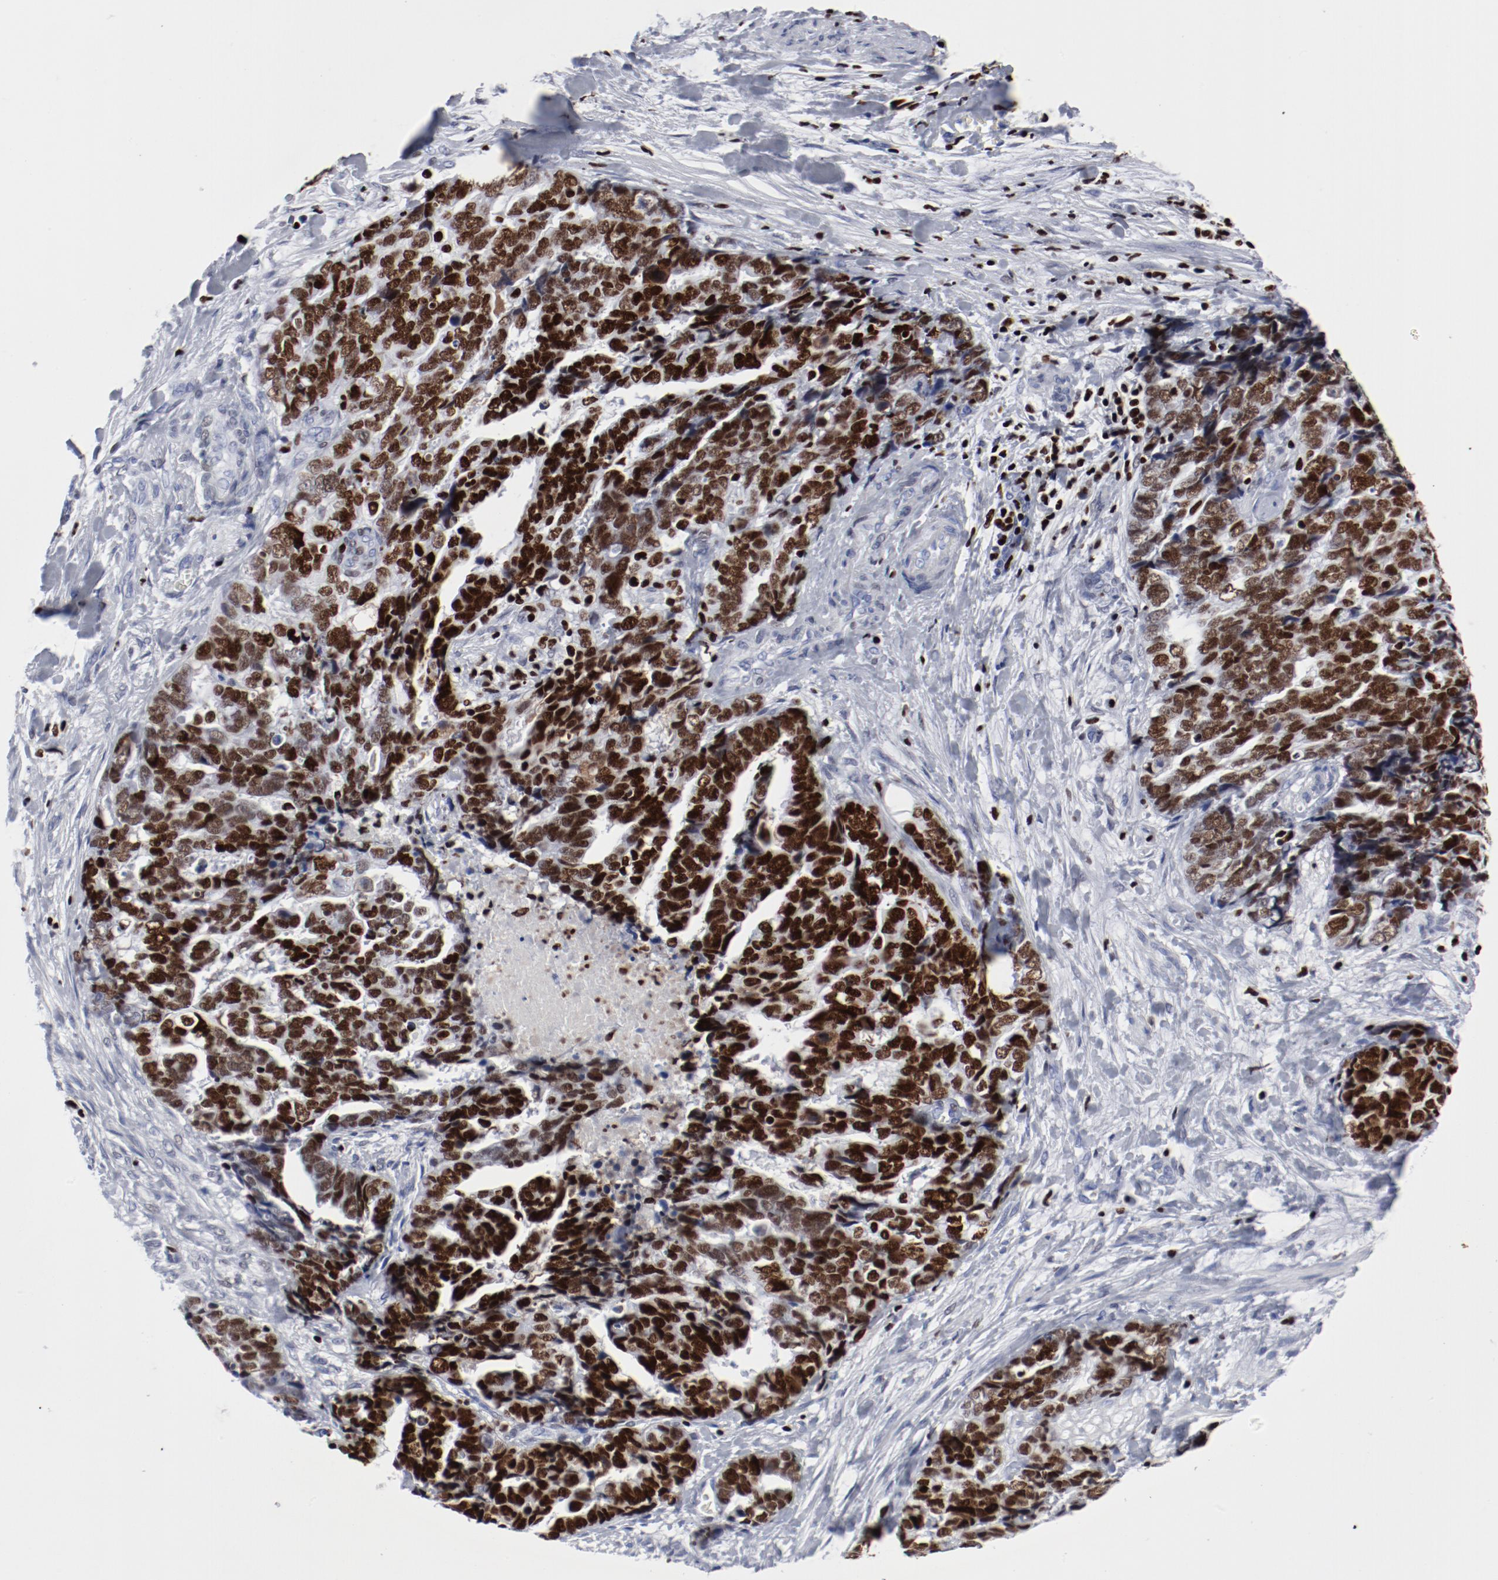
{"staining": {"intensity": "strong", "quantity": ">75%", "location": "nuclear"}, "tissue": "ovarian cancer", "cell_type": "Tumor cells", "image_type": "cancer", "snomed": [{"axis": "morphology", "description": "Normal tissue, NOS"}, {"axis": "morphology", "description": "Cystadenocarcinoma, serous, NOS"}, {"axis": "topography", "description": "Fallopian tube"}, {"axis": "topography", "description": "Ovary"}], "caption": "Protein analysis of ovarian serous cystadenocarcinoma tissue displays strong nuclear positivity in approximately >75% of tumor cells.", "gene": "SMARCC2", "patient": {"sex": "female", "age": 56}}